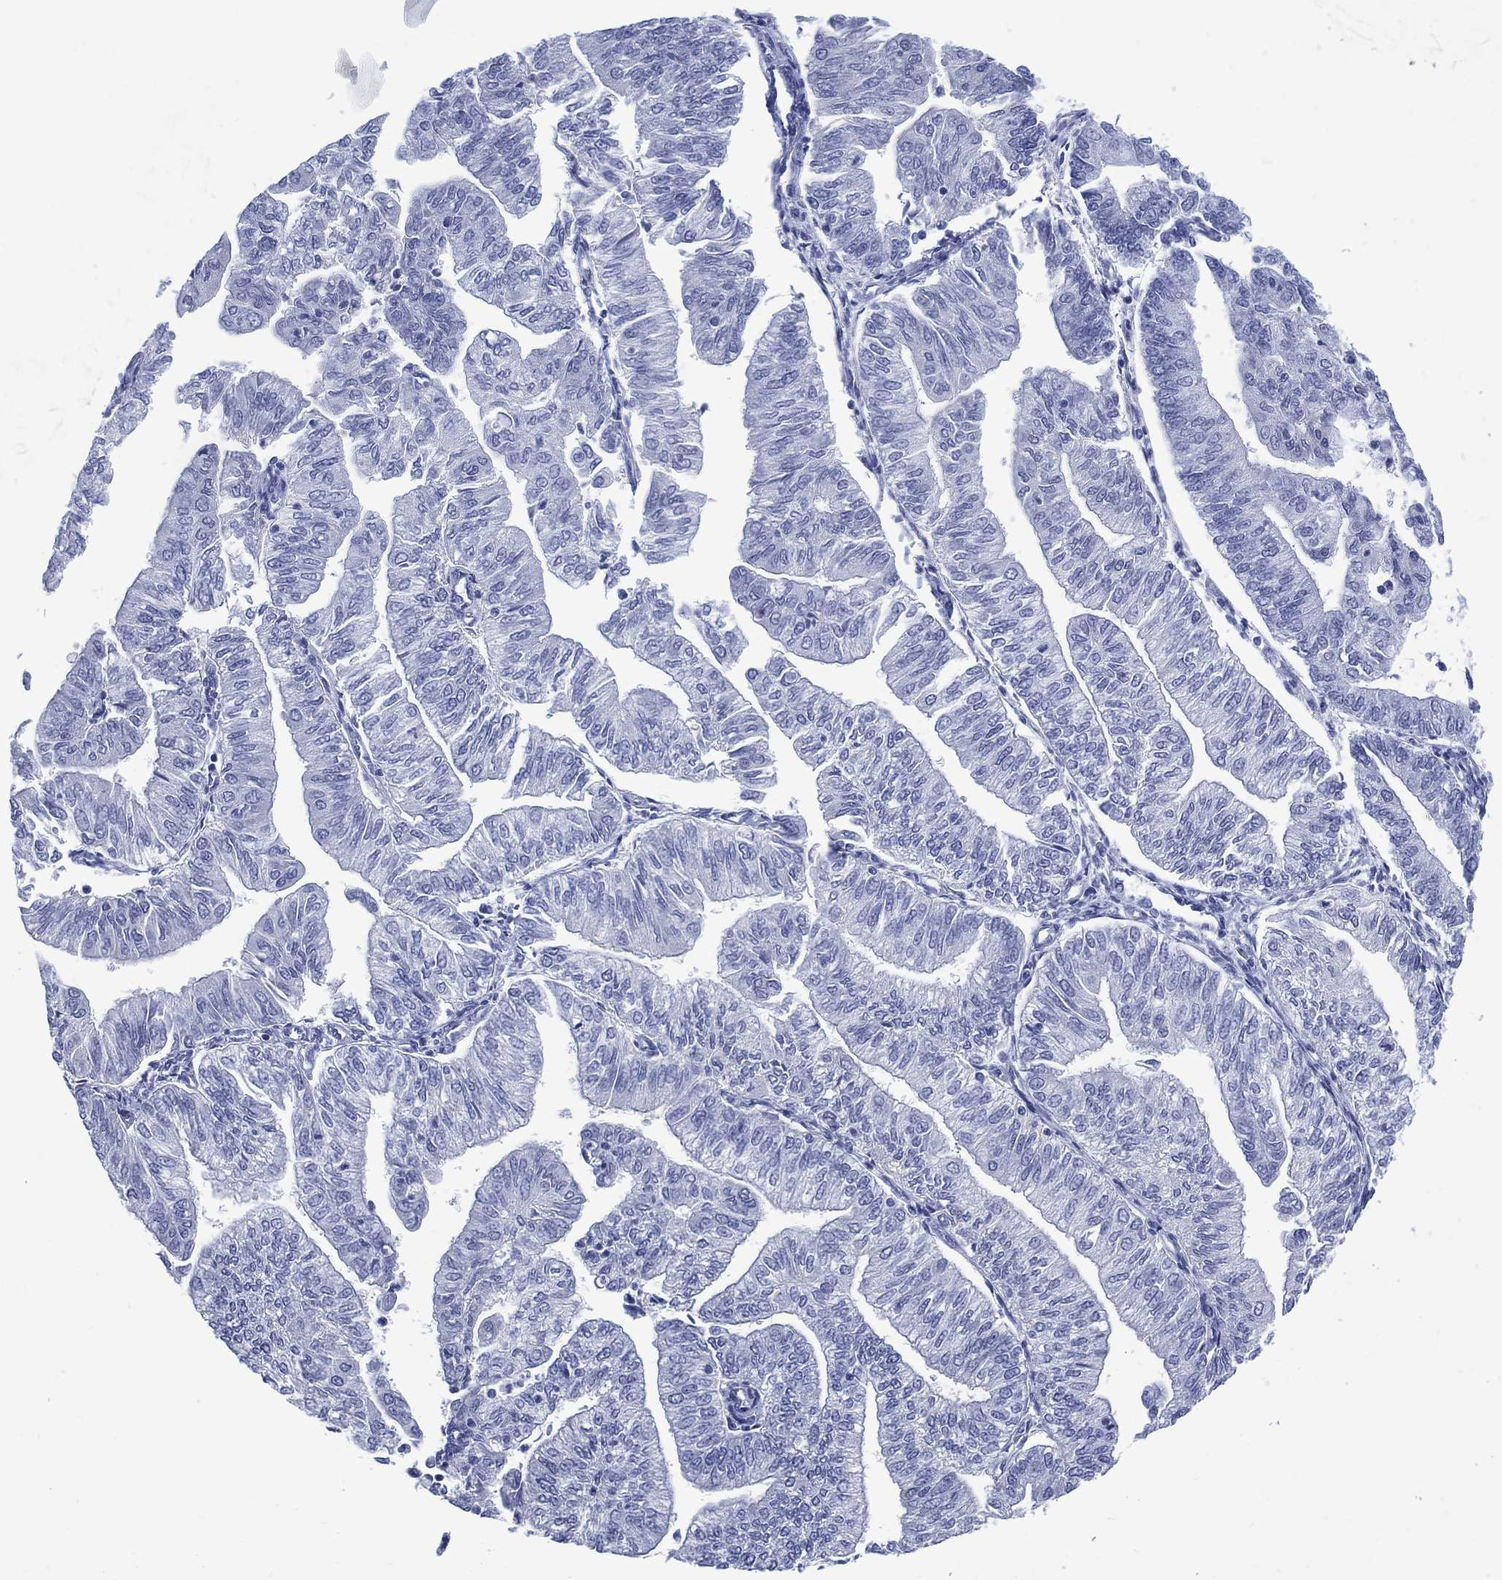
{"staining": {"intensity": "negative", "quantity": "none", "location": "none"}, "tissue": "endometrial cancer", "cell_type": "Tumor cells", "image_type": "cancer", "snomed": [{"axis": "morphology", "description": "Adenocarcinoma, NOS"}, {"axis": "topography", "description": "Endometrium"}], "caption": "Micrograph shows no protein staining in tumor cells of endometrial cancer tissue. (Brightfield microscopy of DAB immunohistochemistry at high magnification).", "gene": "DDI1", "patient": {"sex": "female", "age": 59}}